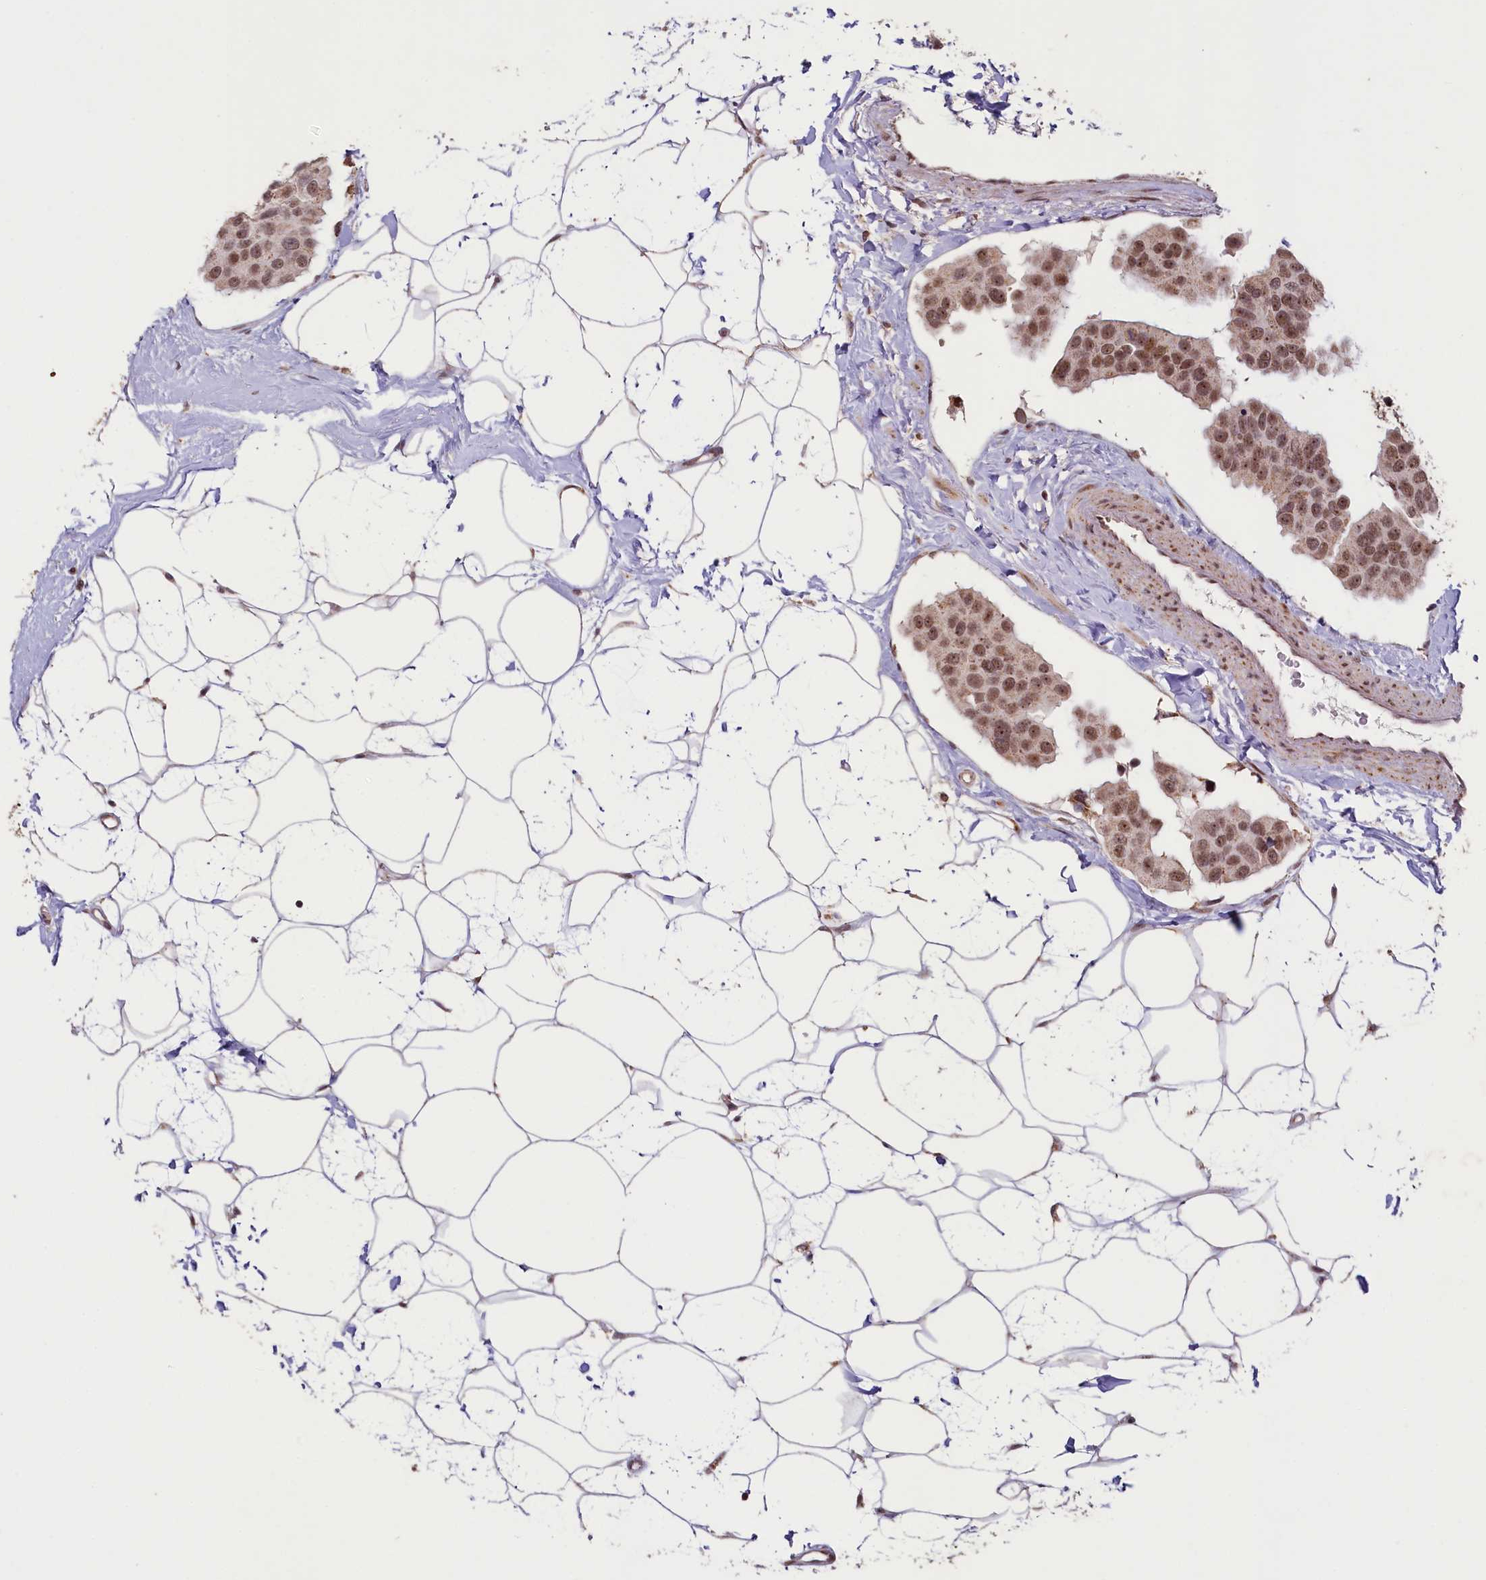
{"staining": {"intensity": "moderate", "quantity": ">75%", "location": "nuclear"}, "tissue": "breast cancer", "cell_type": "Tumor cells", "image_type": "cancer", "snomed": [{"axis": "morphology", "description": "Normal tissue, NOS"}, {"axis": "morphology", "description": "Duct carcinoma"}, {"axis": "topography", "description": "Breast"}], "caption": "Immunohistochemical staining of breast cancer (infiltrating ductal carcinoma) reveals medium levels of moderate nuclear protein staining in about >75% of tumor cells. (DAB IHC, brown staining for protein, blue staining for nuclei).", "gene": "PDE6D", "patient": {"sex": "female", "age": 39}}